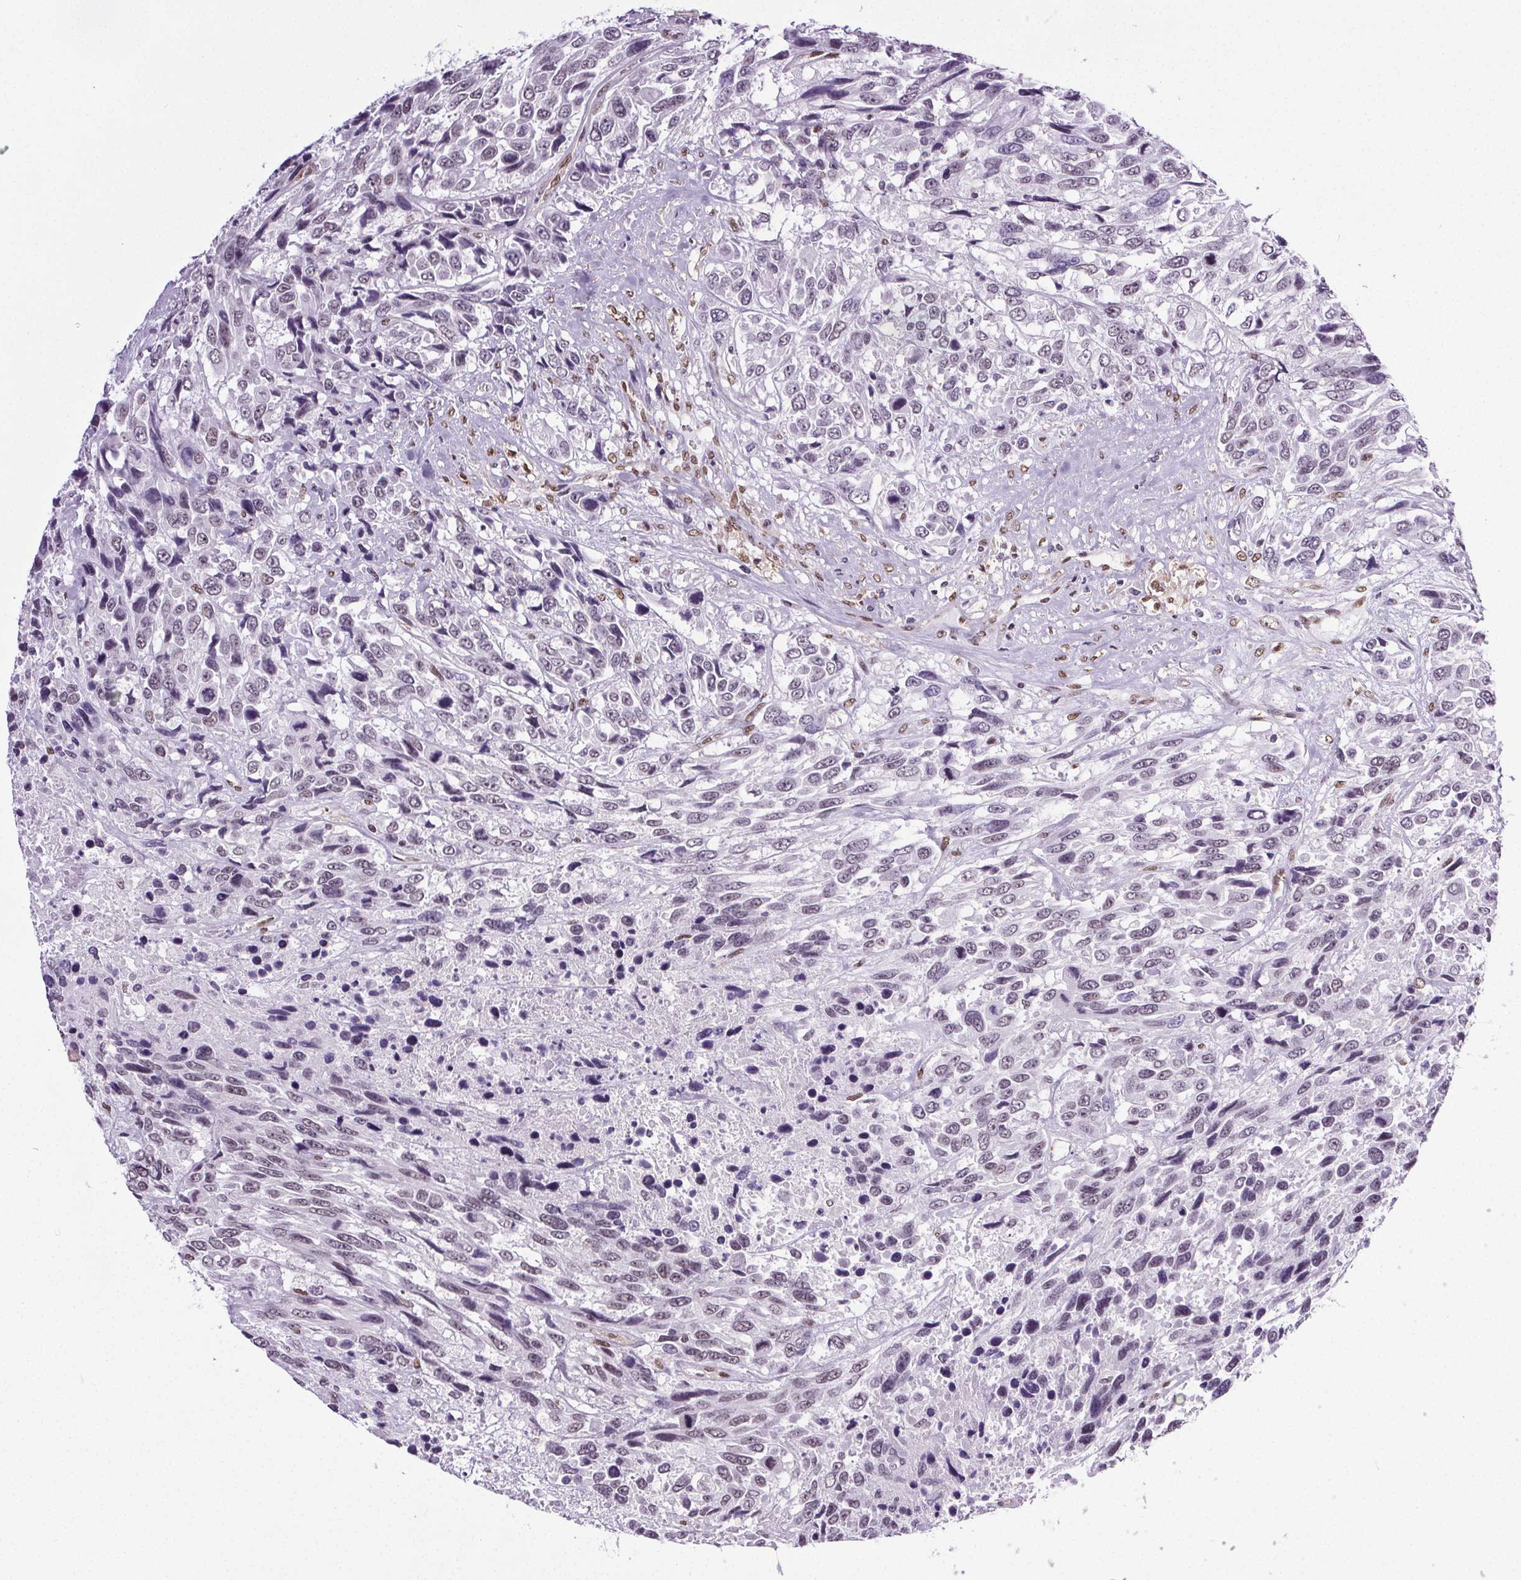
{"staining": {"intensity": "weak", "quantity": "<25%", "location": "nuclear"}, "tissue": "urothelial cancer", "cell_type": "Tumor cells", "image_type": "cancer", "snomed": [{"axis": "morphology", "description": "Urothelial carcinoma, High grade"}, {"axis": "topography", "description": "Urinary bladder"}], "caption": "DAB immunohistochemical staining of human high-grade urothelial carcinoma displays no significant expression in tumor cells.", "gene": "GP6", "patient": {"sex": "female", "age": 70}}